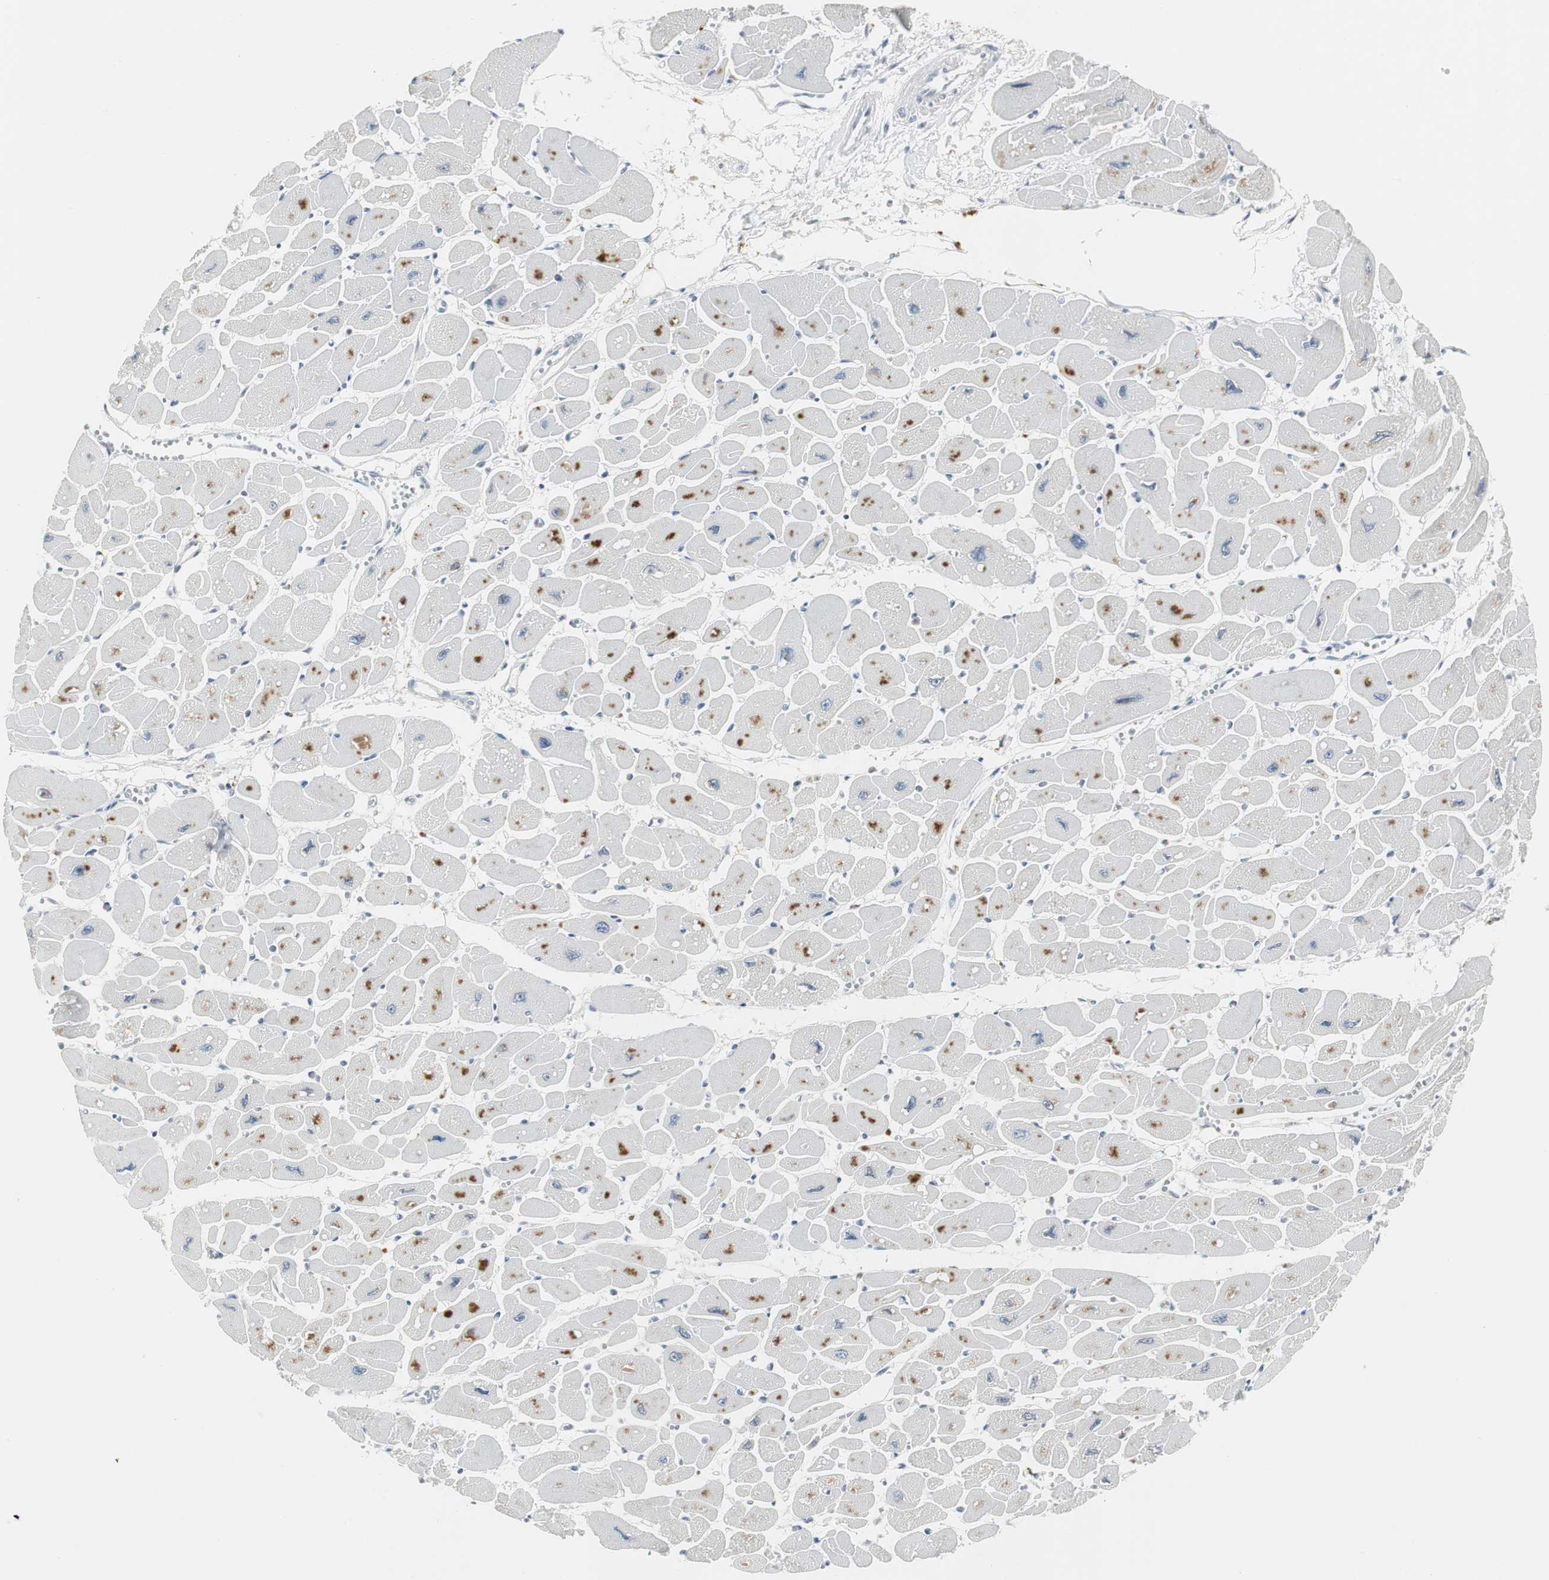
{"staining": {"intensity": "moderate", "quantity": "<25%", "location": "cytoplasmic/membranous"}, "tissue": "heart muscle", "cell_type": "Cardiomyocytes", "image_type": "normal", "snomed": [{"axis": "morphology", "description": "Normal tissue, NOS"}, {"axis": "topography", "description": "Heart"}], "caption": "Cardiomyocytes demonstrate moderate cytoplasmic/membranous staining in about <25% of cells in benign heart muscle. The protein of interest is shown in brown color, while the nuclei are stained blue.", "gene": "PI15", "patient": {"sex": "female", "age": 54}}